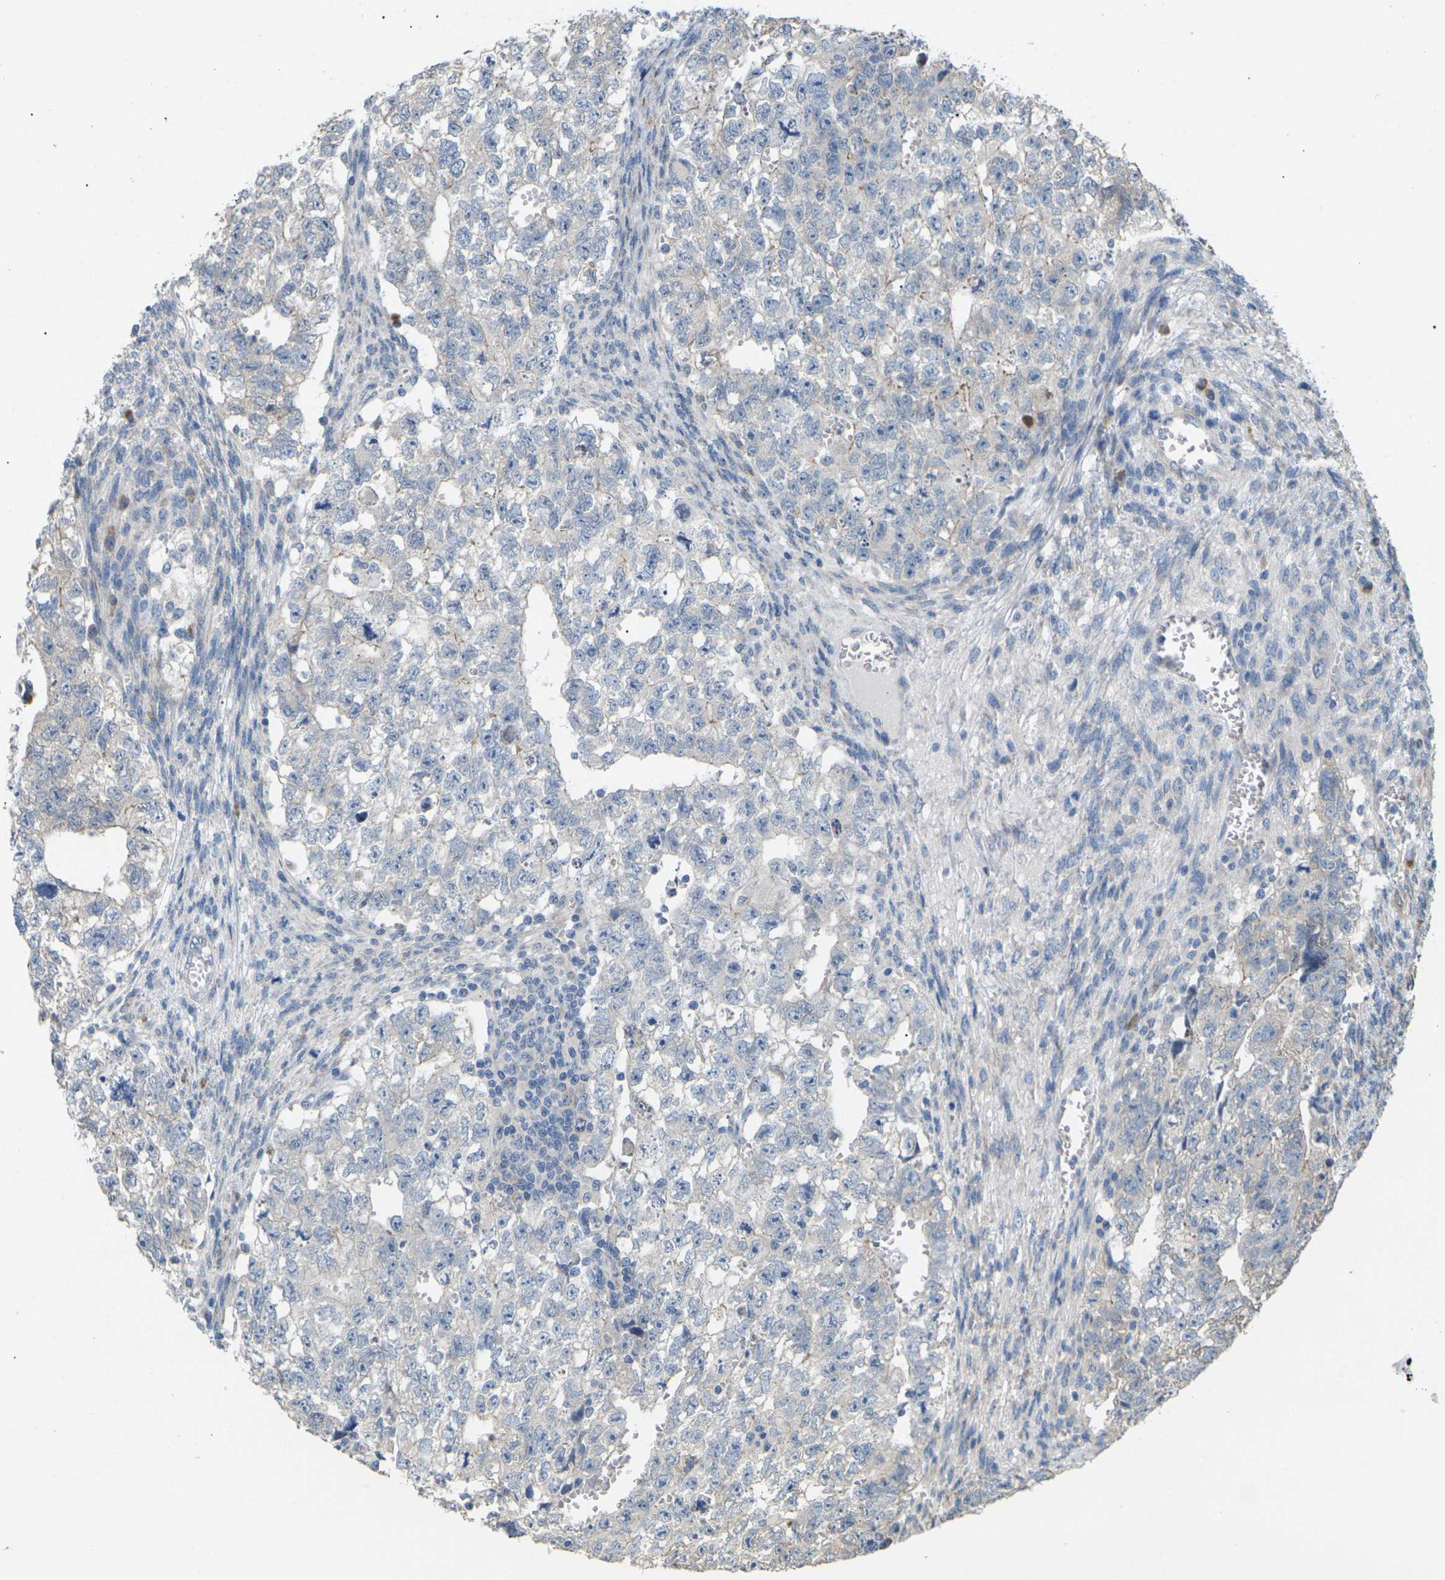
{"staining": {"intensity": "negative", "quantity": "none", "location": "none"}, "tissue": "testis cancer", "cell_type": "Tumor cells", "image_type": "cancer", "snomed": [{"axis": "morphology", "description": "Seminoma, NOS"}, {"axis": "morphology", "description": "Carcinoma, Embryonal, NOS"}, {"axis": "topography", "description": "Testis"}], "caption": "Immunohistochemistry of embryonal carcinoma (testis) reveals no staining in tumor cells. (DAB immunohistochemistry with hematoxylin counter stain).", "gene": "KLHDC8B", "patient": {"sex": "male", "age": 38}}